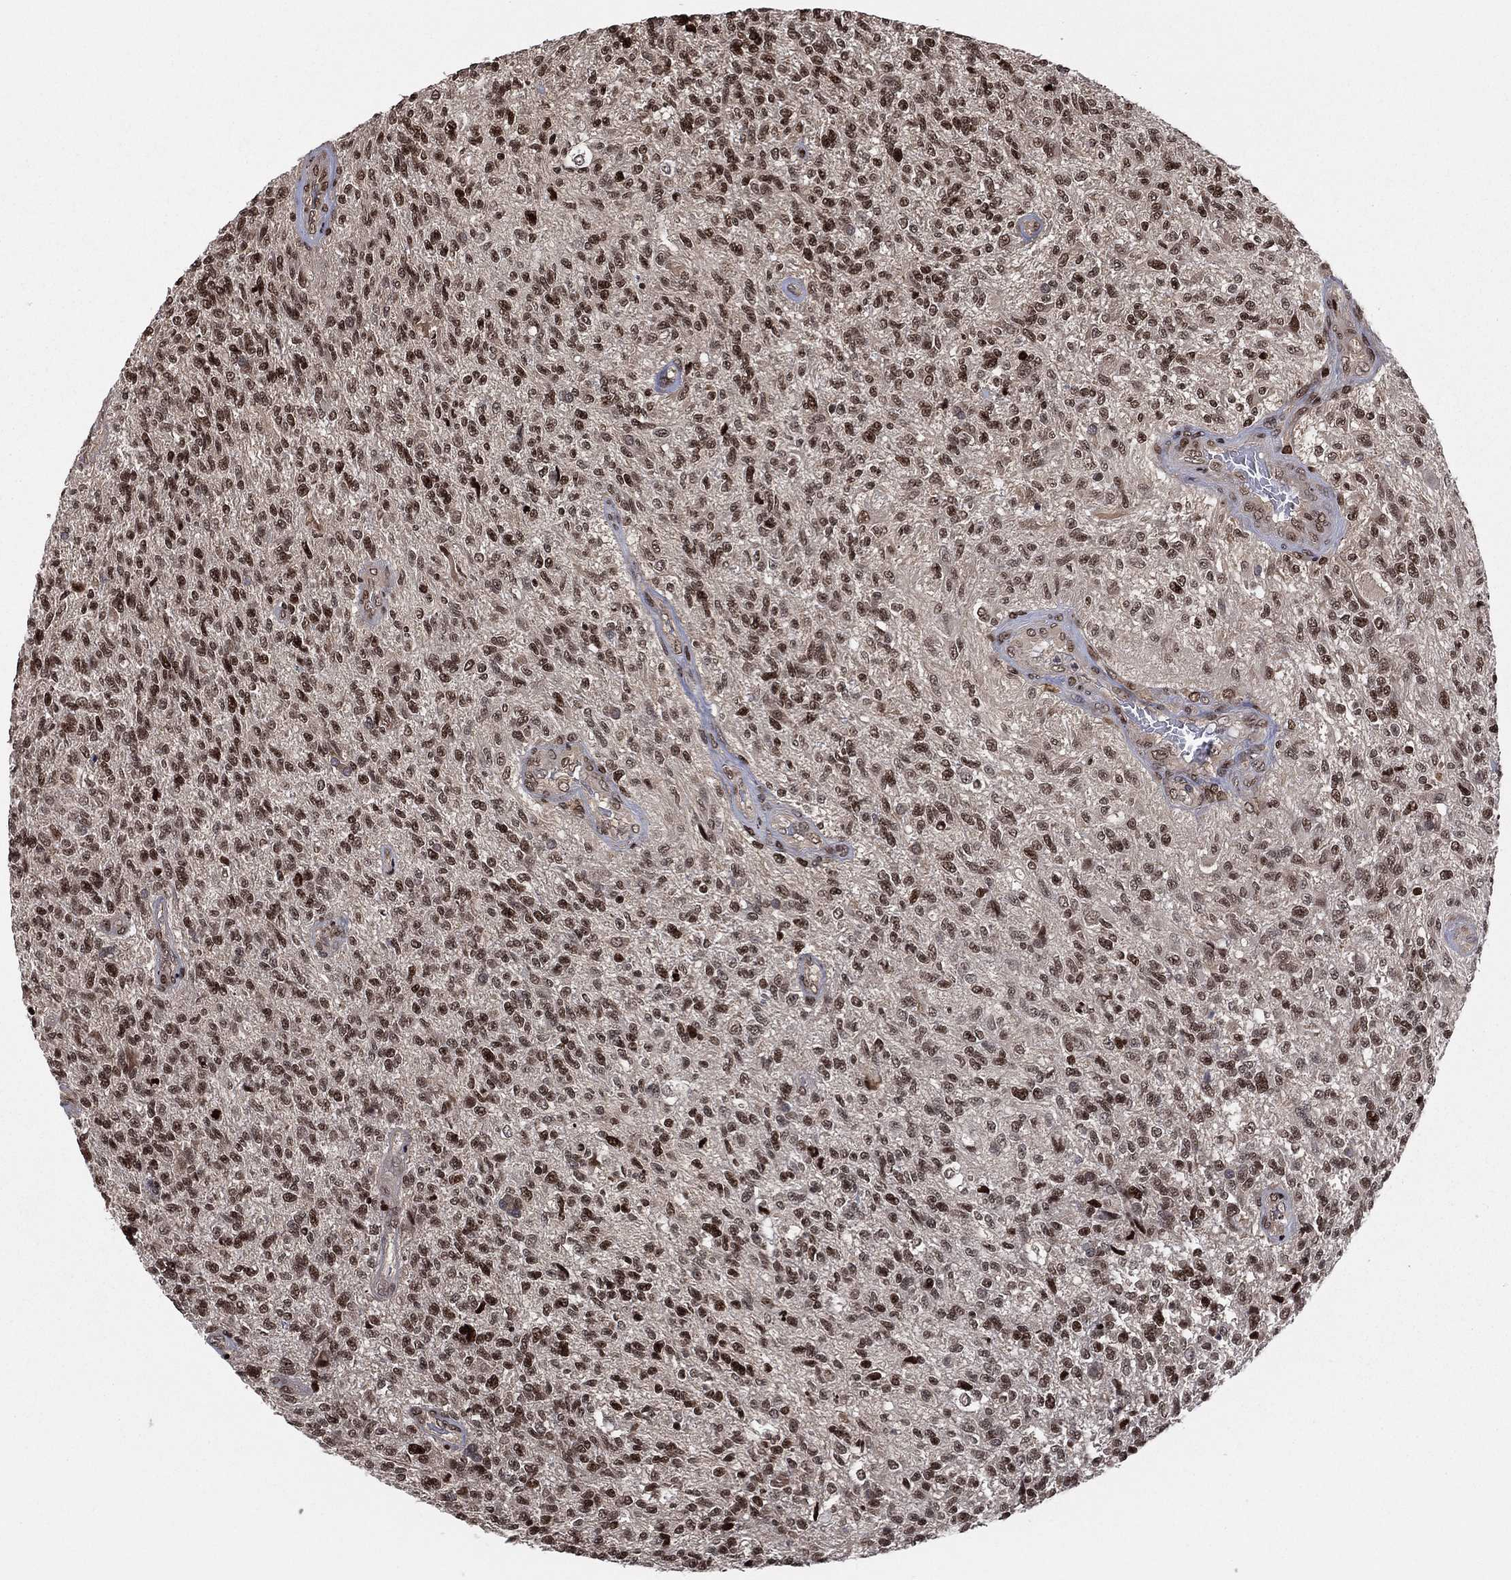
{"staining": {"intensity": "strong", "quantity": "25%-75%", "location": "nuclear"}, "tissue": "glioma", "cell_type": "Tumor cells", "image_type": "cancer", "snomed": [{"axis": "morphology", "description": "Glioma, malignant, High grade"}, {"axis": "topography", "description": "Brain"}], "caption": "A micrograph of glioma stained for a protein shows strong nuclear brown staining in tumor cells.", "gene": "PSMA1", "patient": {"sex": "male", "age": 56}}